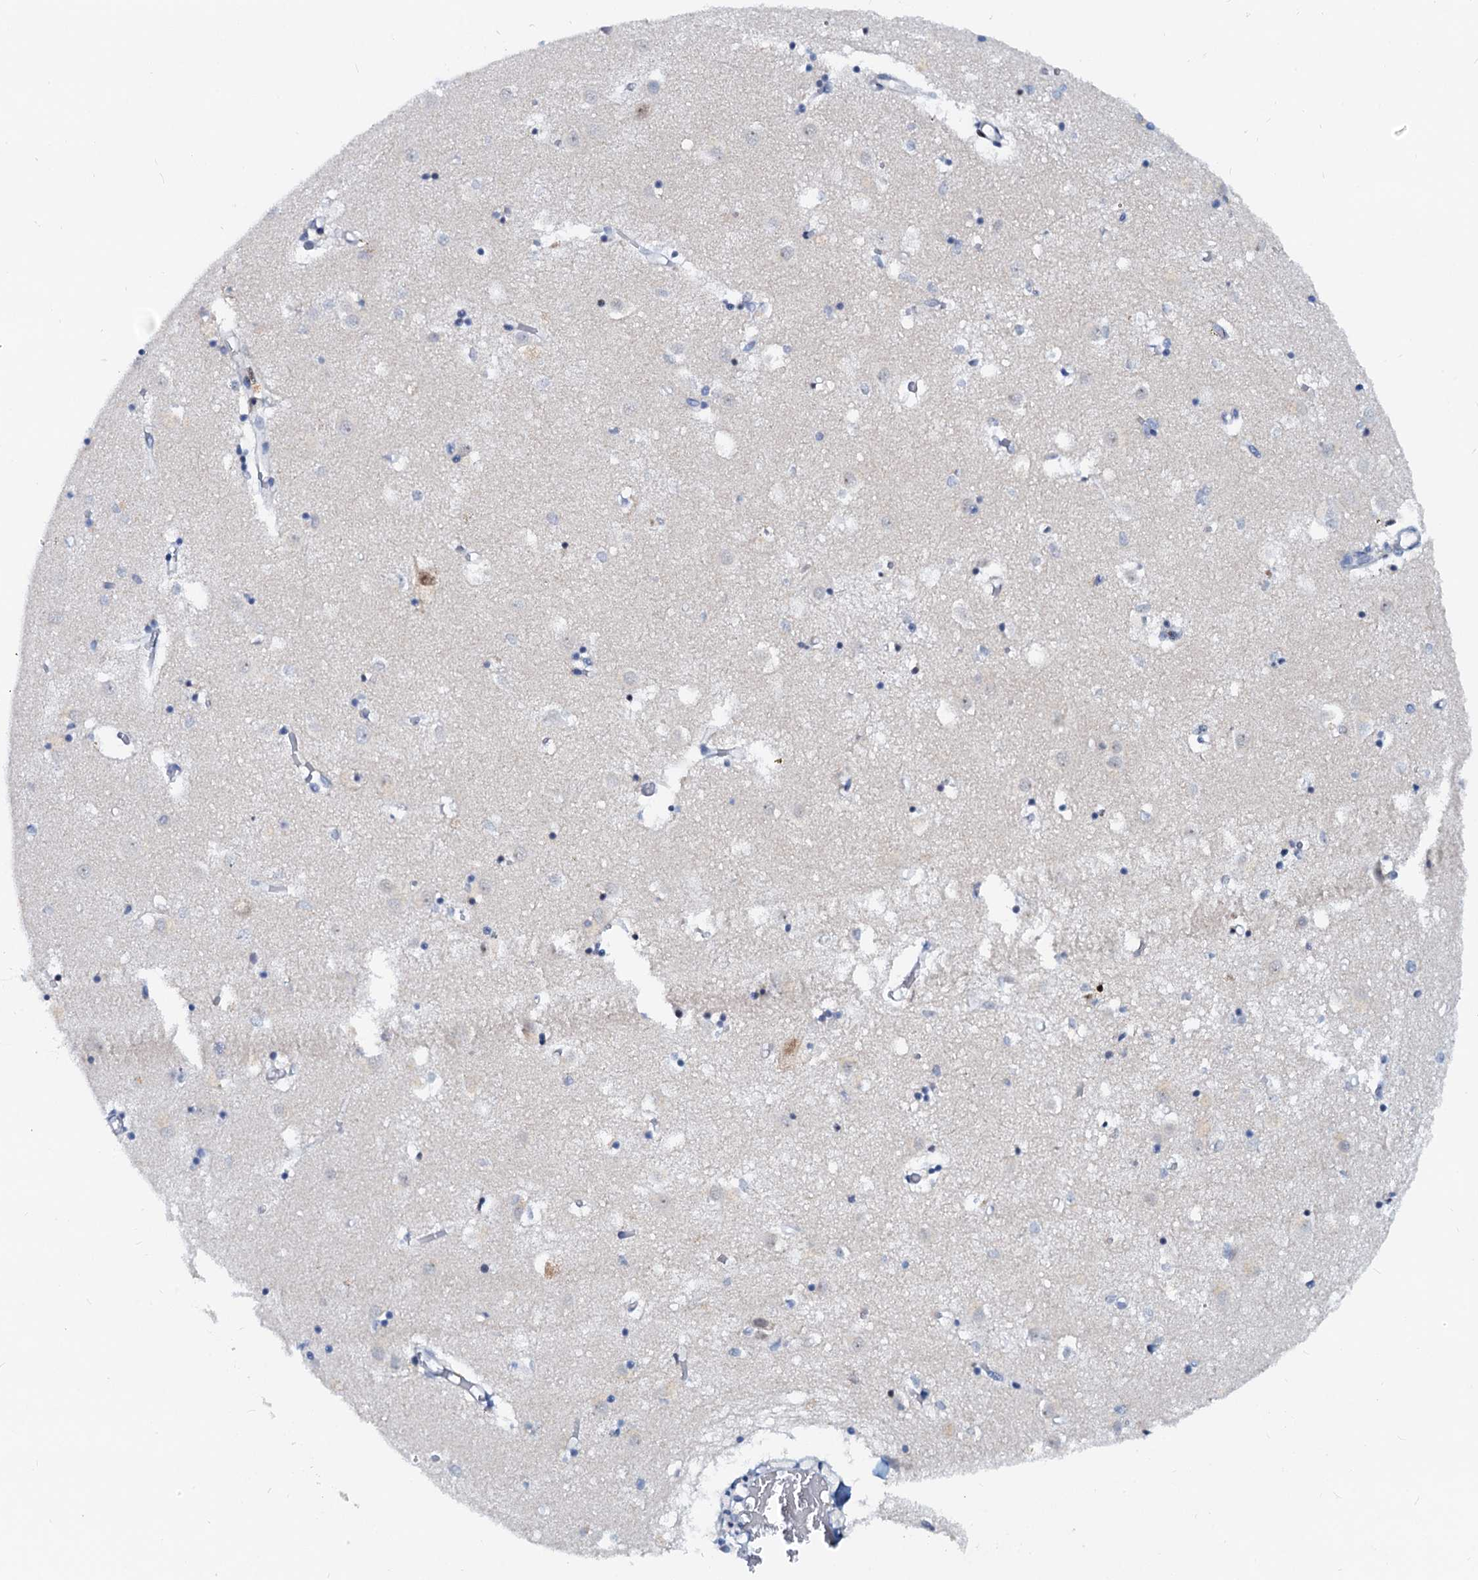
{"staining": {"intensity": "moderate", "quantity": "<25%", "location": "nuclear"}, "tissue": "caudate", "cell_type": "Glial cells", "image_type": "normal", "snomed": [{"axis": "morphology", "description": "Normal tissue, NOS"}, {"axis": "topography", "description": "Lateral ventricle wall"}], "caption": "Protein positivity by immunohistochemistry displays moderate nuclear staining in approximately <25% of glial cells in unremarkable caudate. (DAB (3,3'-diaminobenzidine) = brown stain, brightfield microscopy at high magnification).", "gene": "PTGES3", "patient": {"sex": "male", "age": 70}}